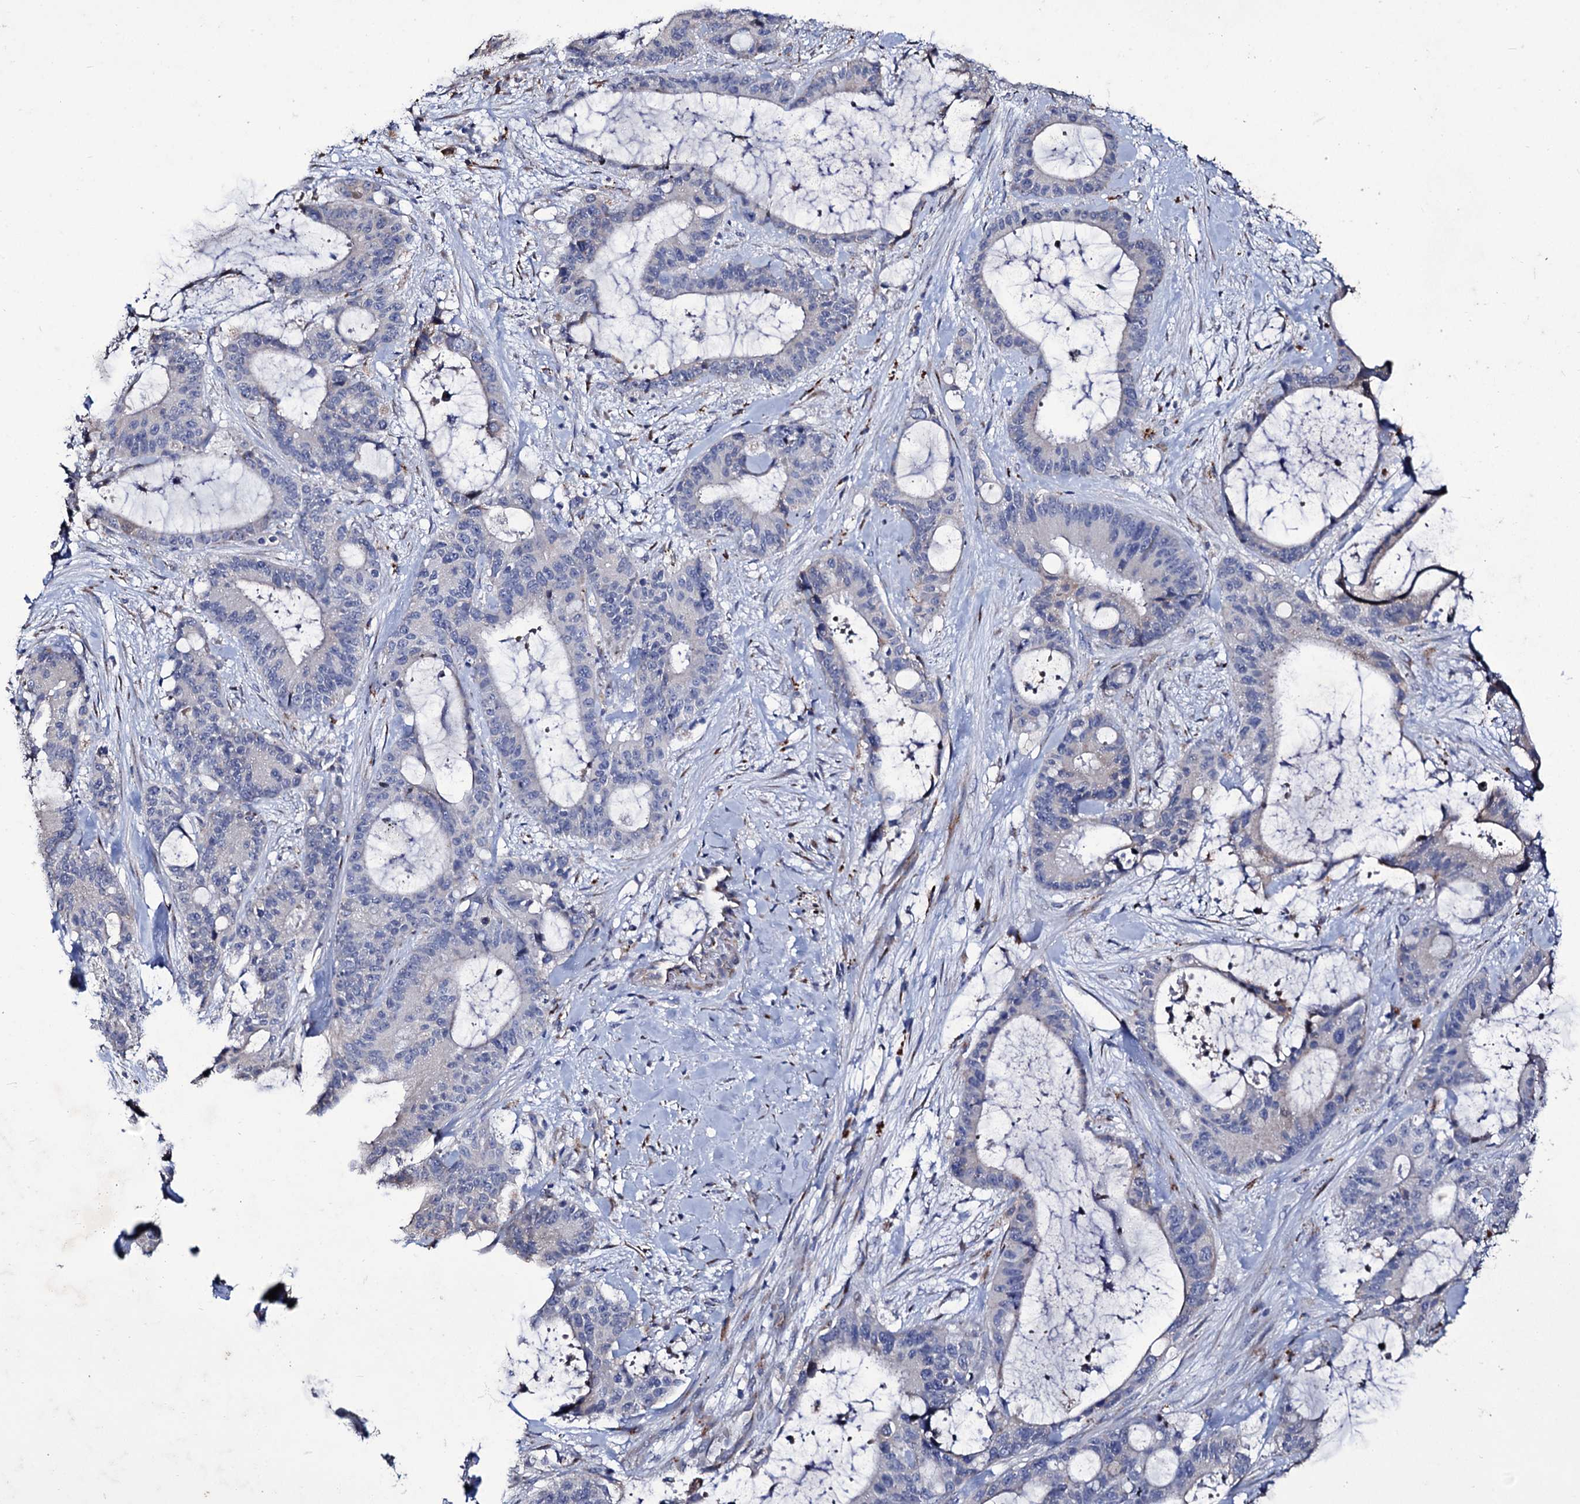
{"staining": {"intensity": "negative", "quantity": "none", "location": "none"}, "tissue": "liver cancer", "cell_type": "Tumor cells", "image_type": "cancer", "snomed": [{"axis": "morphology", "description": "Normal tissue, NOS"}, {"axis": "morphology", "description": "Cholangiocarcinoma"}, {"axis": "topography", "description": "Liver"}, {"axis": "topography", "description": "Peripheral nerve tissue"}], "caption": "Tumor cells show no significant expression in liver cancer.", "gene": "TUBGCP5", "patient": {"sex": "female", "age": 73}}